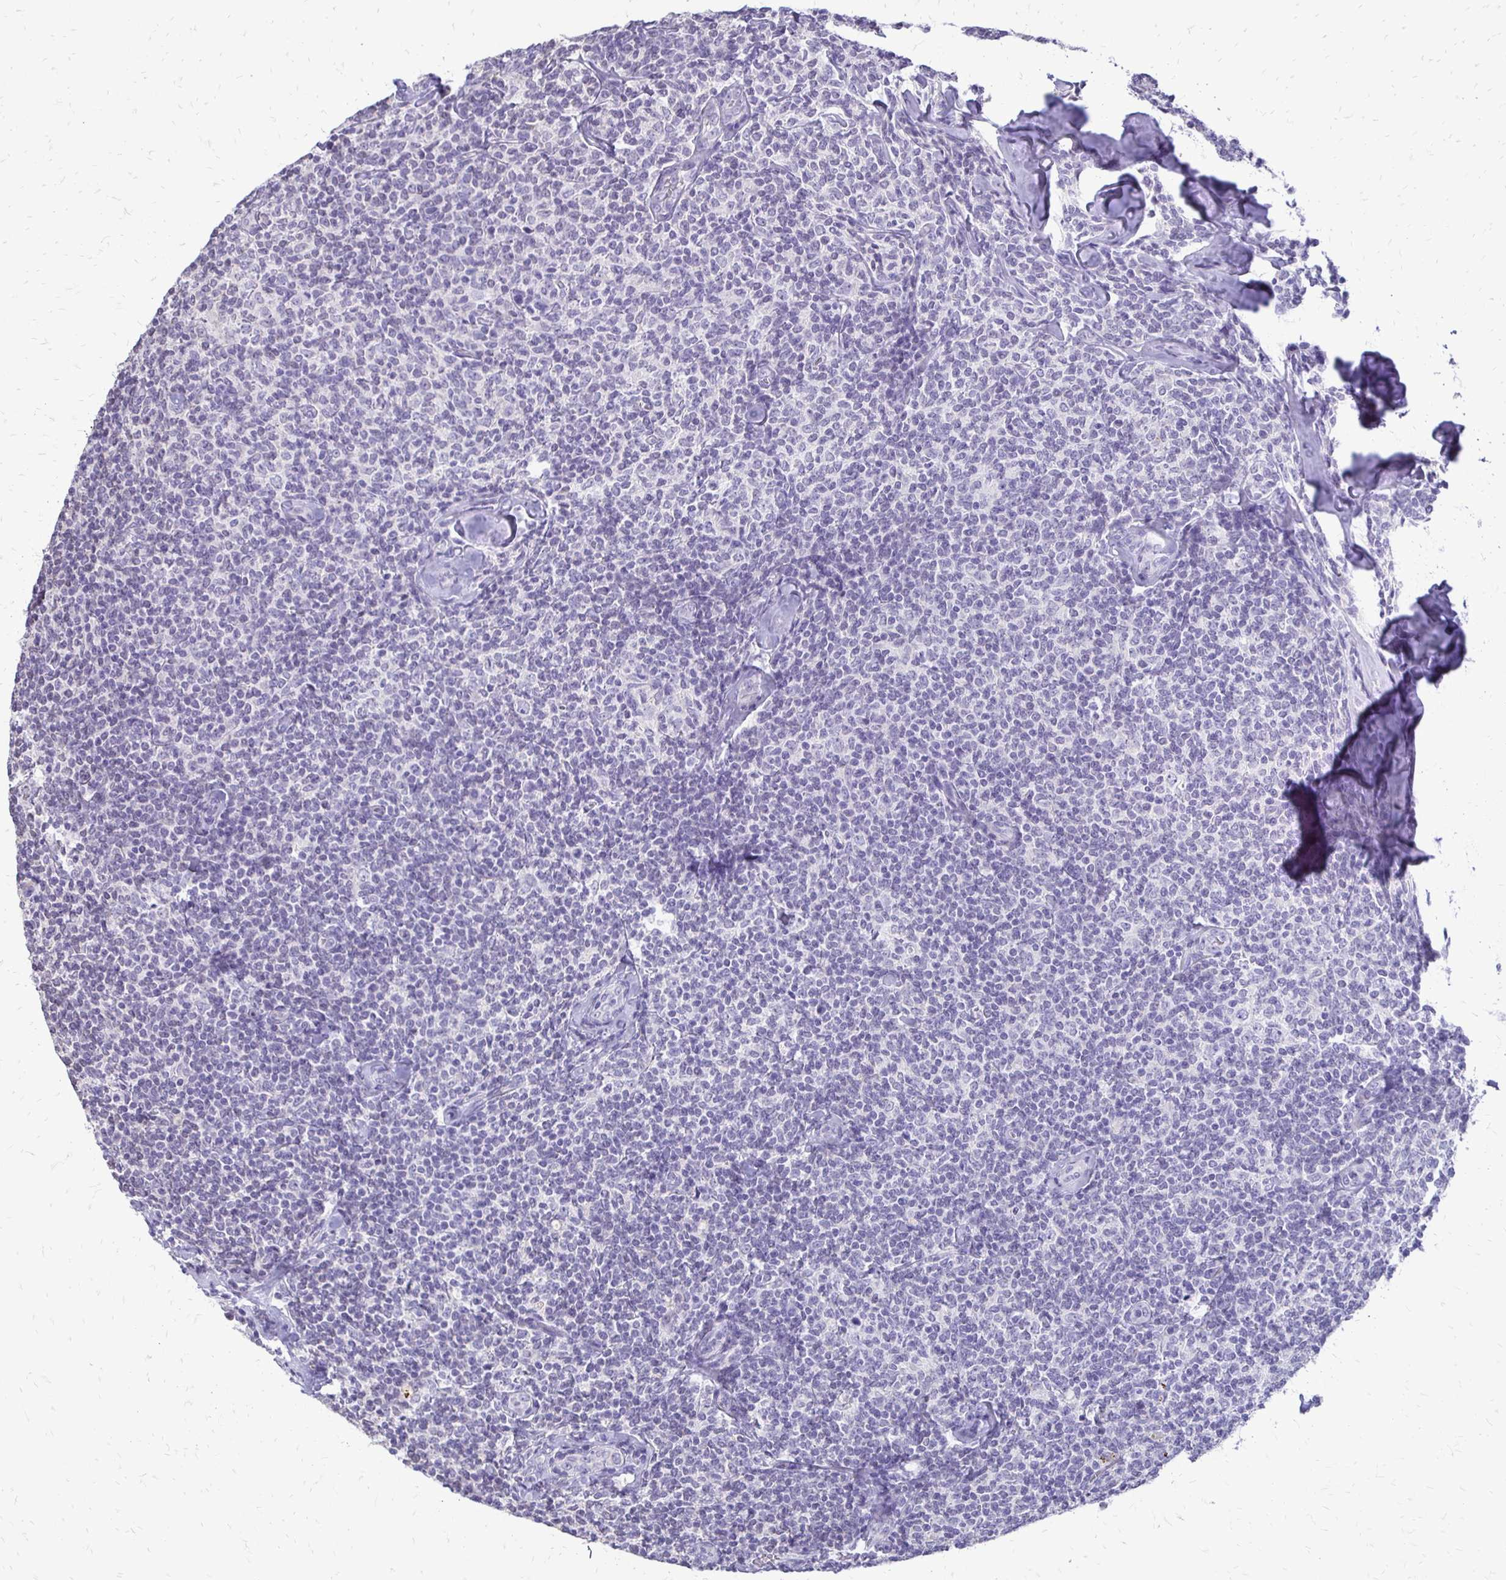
{"staining": {"intensity": "negative", "quantity": "none", "location": "none"}, "tissue": "lymphoma", "cell_type": "Tumor cells", "image_type": "cancer", "snomed": [{"axis": "morphology", "description": "Malignant lymphoma, non-Hodgkin's type, Low grade"}, {"axis": "topography", "description": "Lymph node"}], "caption": "This is a image of immunohistochemistry (IHC) staining of low-grade malignant lymphoma, non-Hodgkin's type, which shows no positivity in tumor cells. Nuclei are stained in blue.", "gene": "ALPG", "patient": {"sex": "female", "age": 56}}